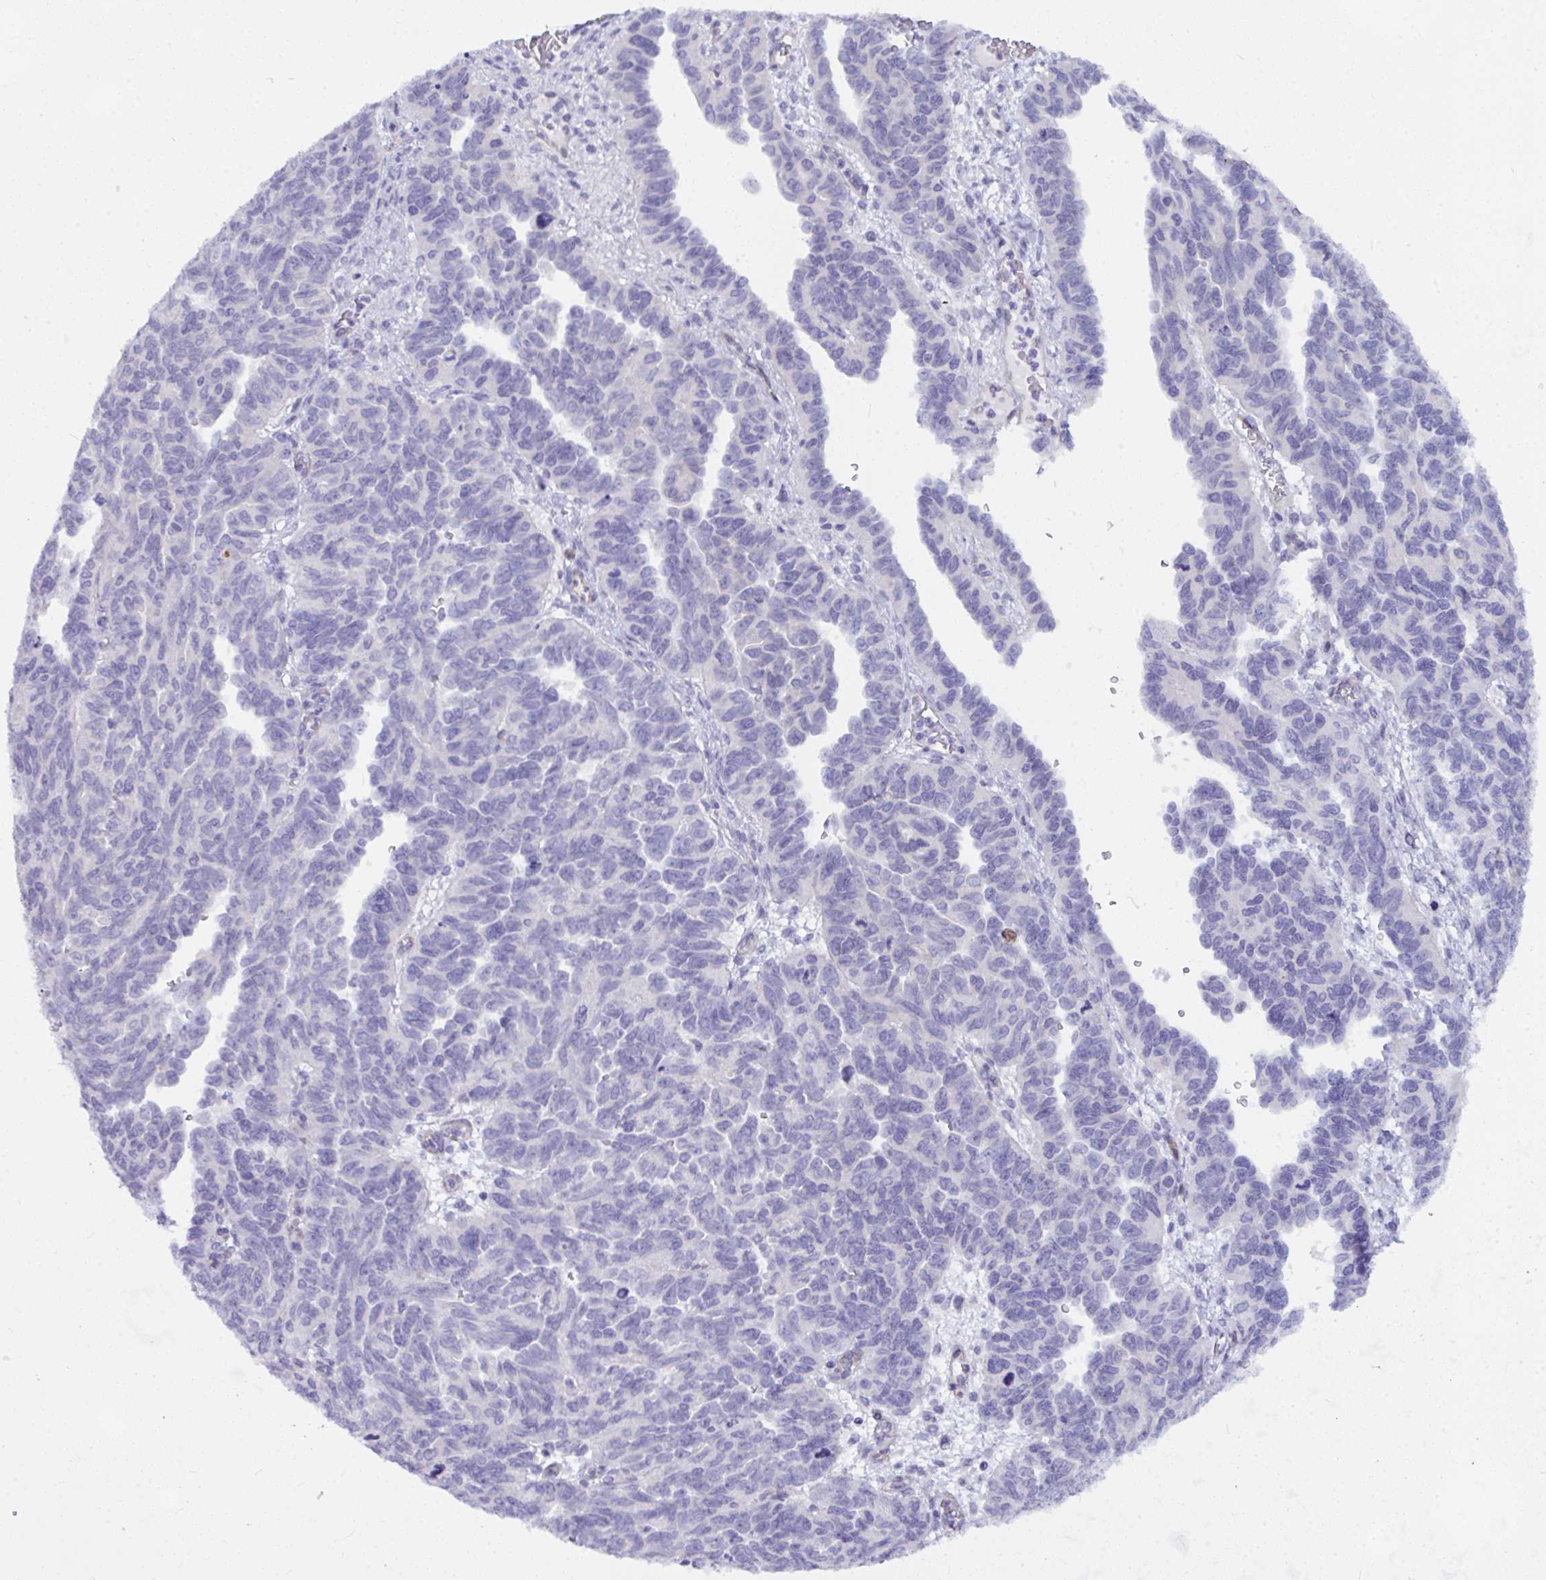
{"staining": {"intensity": "negative", "quantity": "none", "location": "none"}, "tissue": "endometrial cancer", "cell_type": "Tumor cells", "image_type": "cancer", "snomed": [{"axis": "morphology", "description": "Adenocarcinoma, NOS"}, {"axis": "topography", "description": "Endometrium"}], "caption": "IHC of endometrial cancer (adenocarcinoma) reveals no staining in tumor cells.", "gene": "NFXL1", "patient": {"sex": "female", "age": 79}}